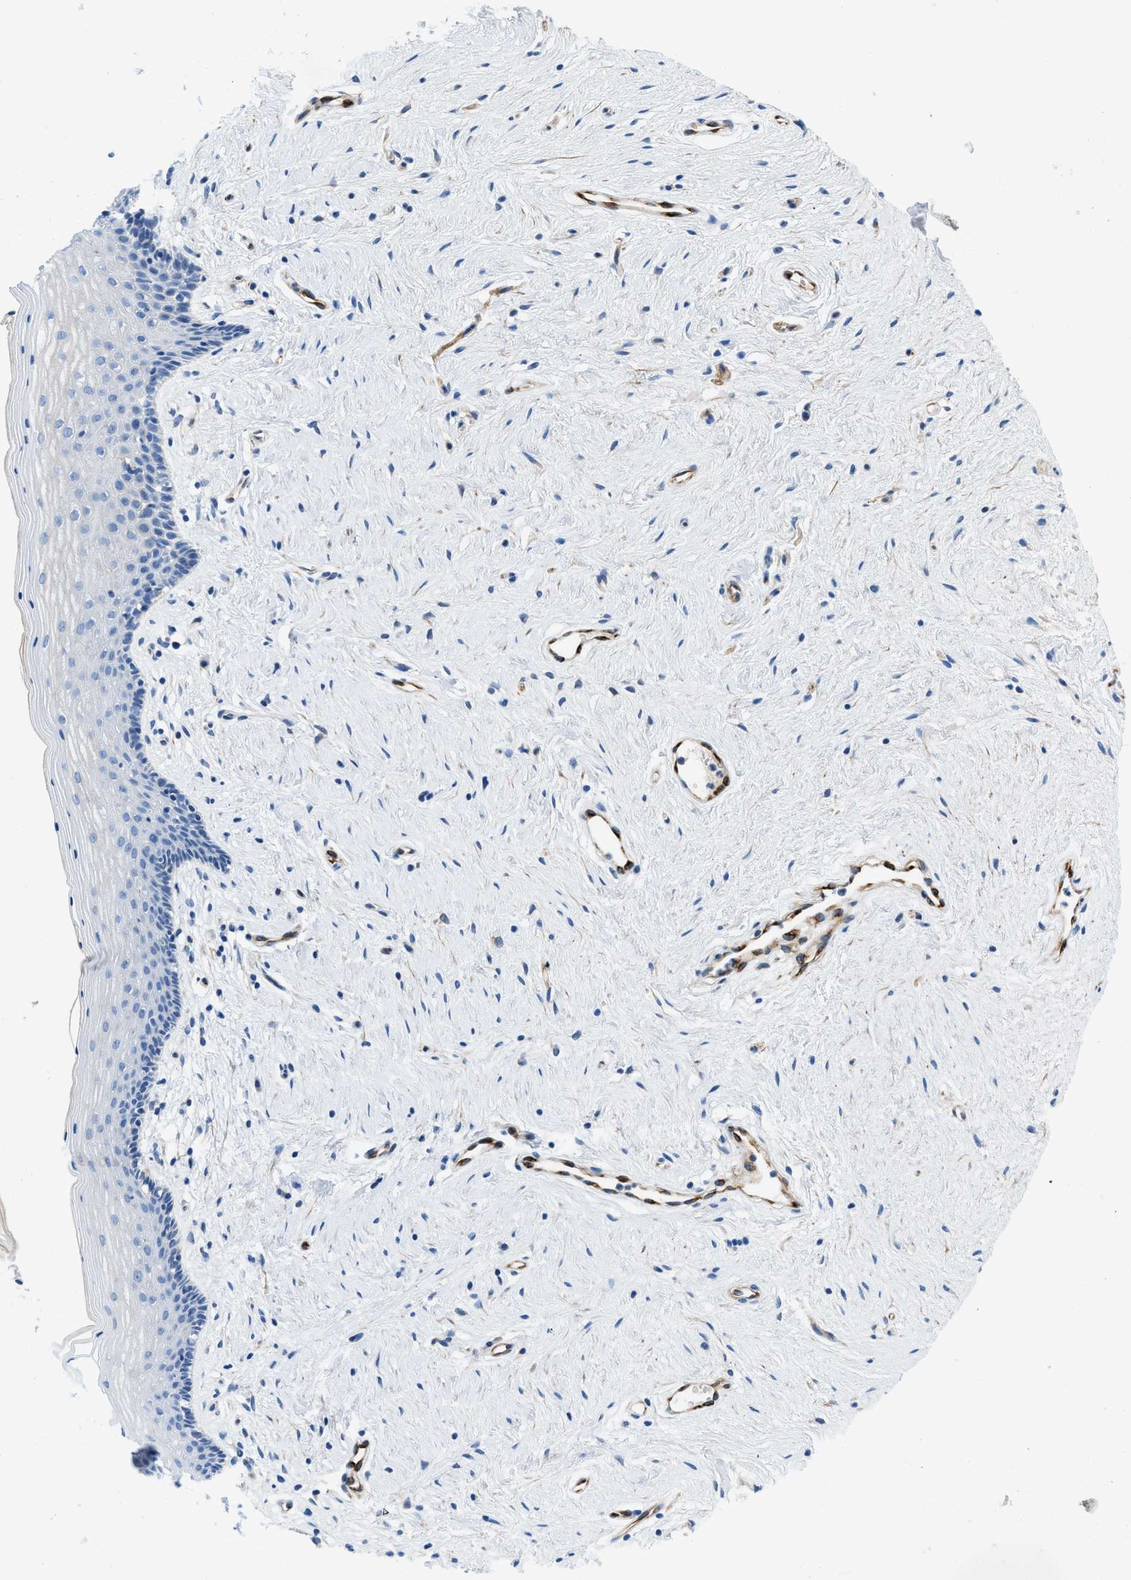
{"staining": {"intensity": "negative", "quantity": "none", "location": "none"}, "tissue": "vagina", "cell_type": "Squamous epithelial cells", "image_type": "normal", "snomed": [{"axis": "morphology", "description": "Normal tissue, NOS"}, {"axis": "topography", "description": "Vagina"}], "caption": "DAB immunohistochemical staining of unremarkable human vagina exhibits no significant staining in squamous epithelial cells. Nuclei are stained in blue.", "gene": "XCR1", "patient": {"sex": "female", "age": 44}}